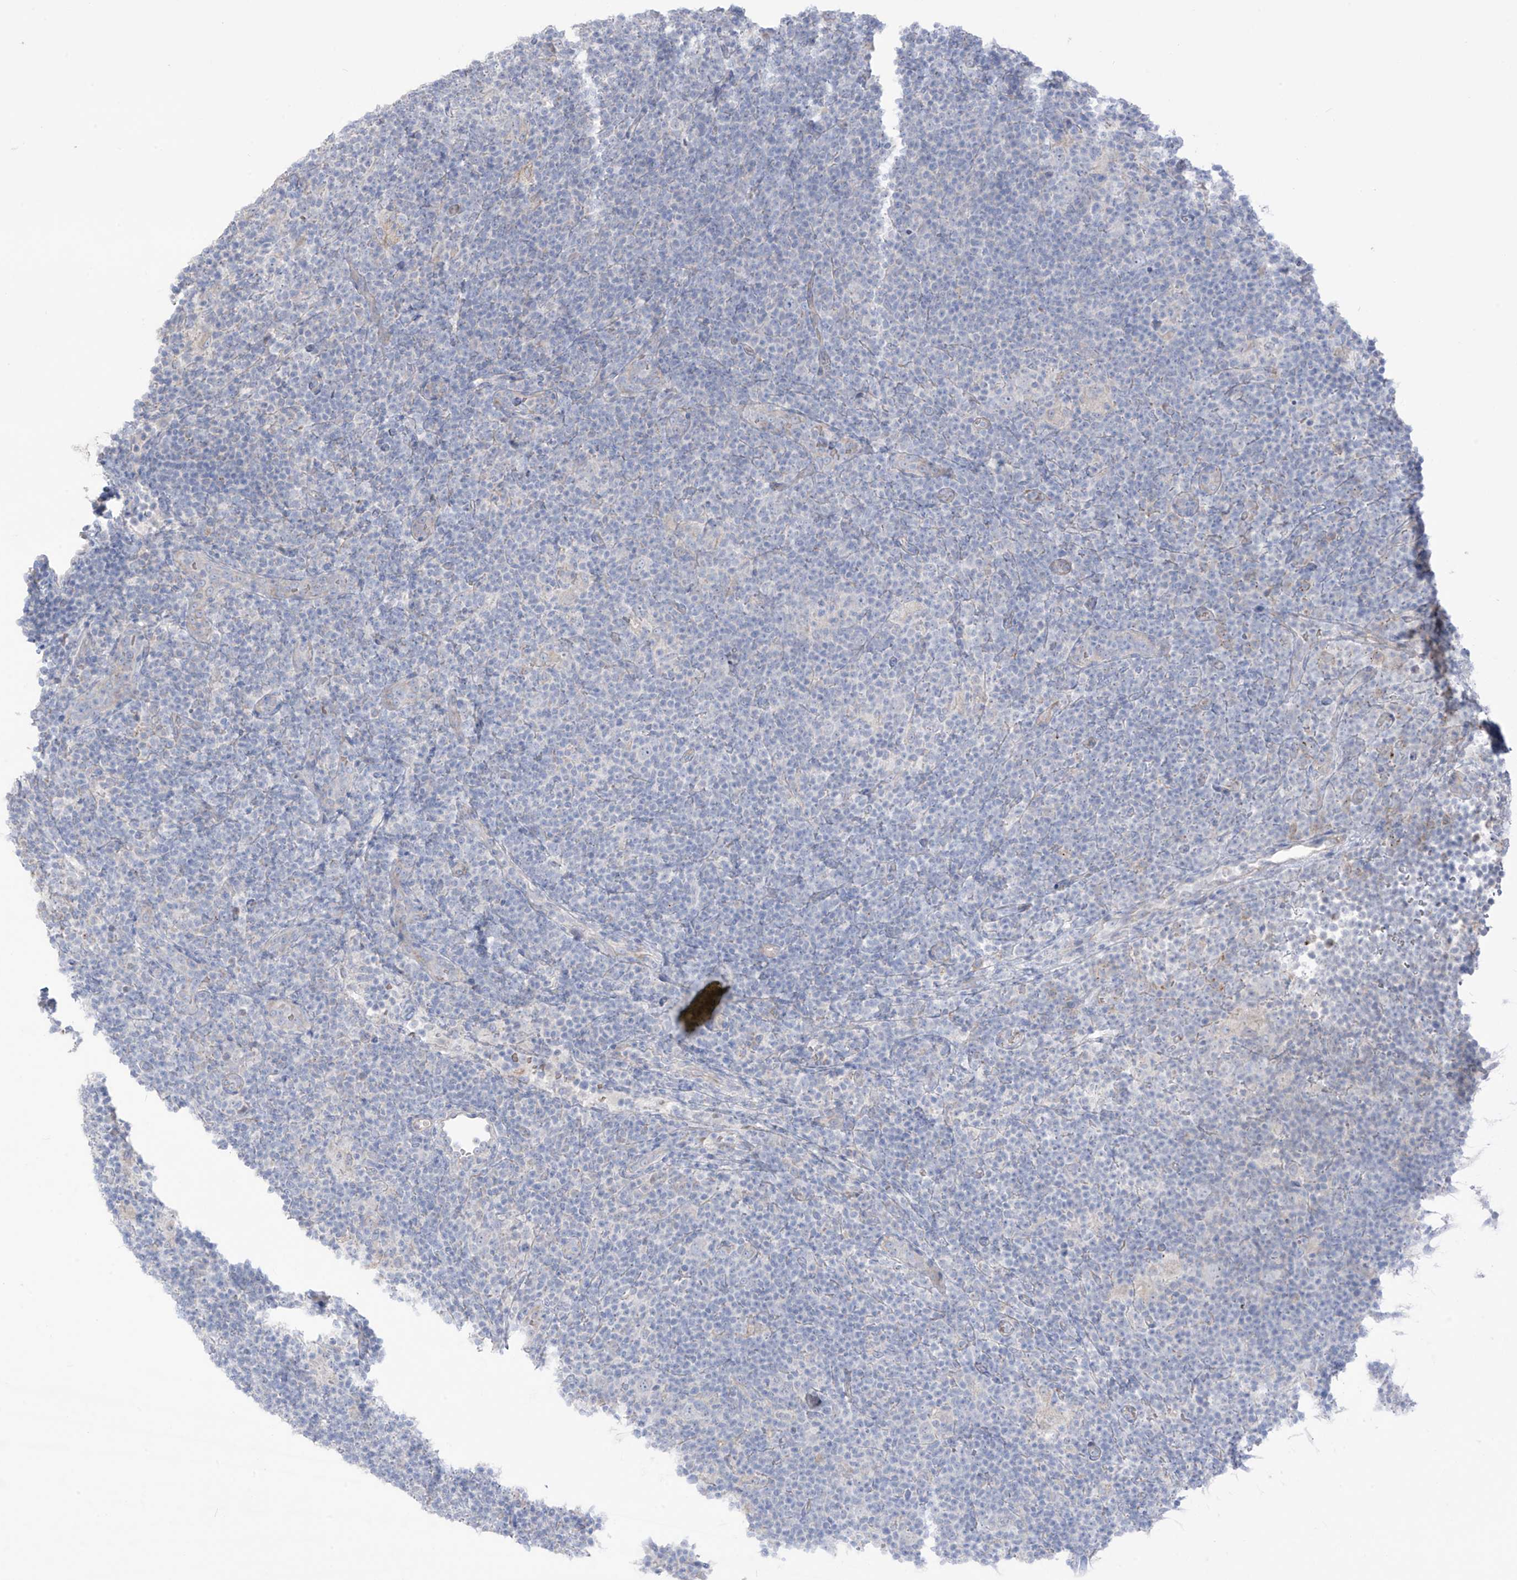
{"staining": {"intensity": "negative", "quantity": "none", "location": "none"}, "tissue": "lymphoma", "cell_type": "Tumor cells", "image_type": "cancer", "snomed": [{"axis": "morphology", "description": "Hodgkin's disease, NOS"}, {"axis": "topography", "description": "Lymph node"}], "caption": "This is a photomicrograph of IHC staining of lymphoma, which shows no staining in tumor cells. Nuclei are stained in blue.", "gene": "ASPRV1", "patient": {"sex": "female", "age": 57}}